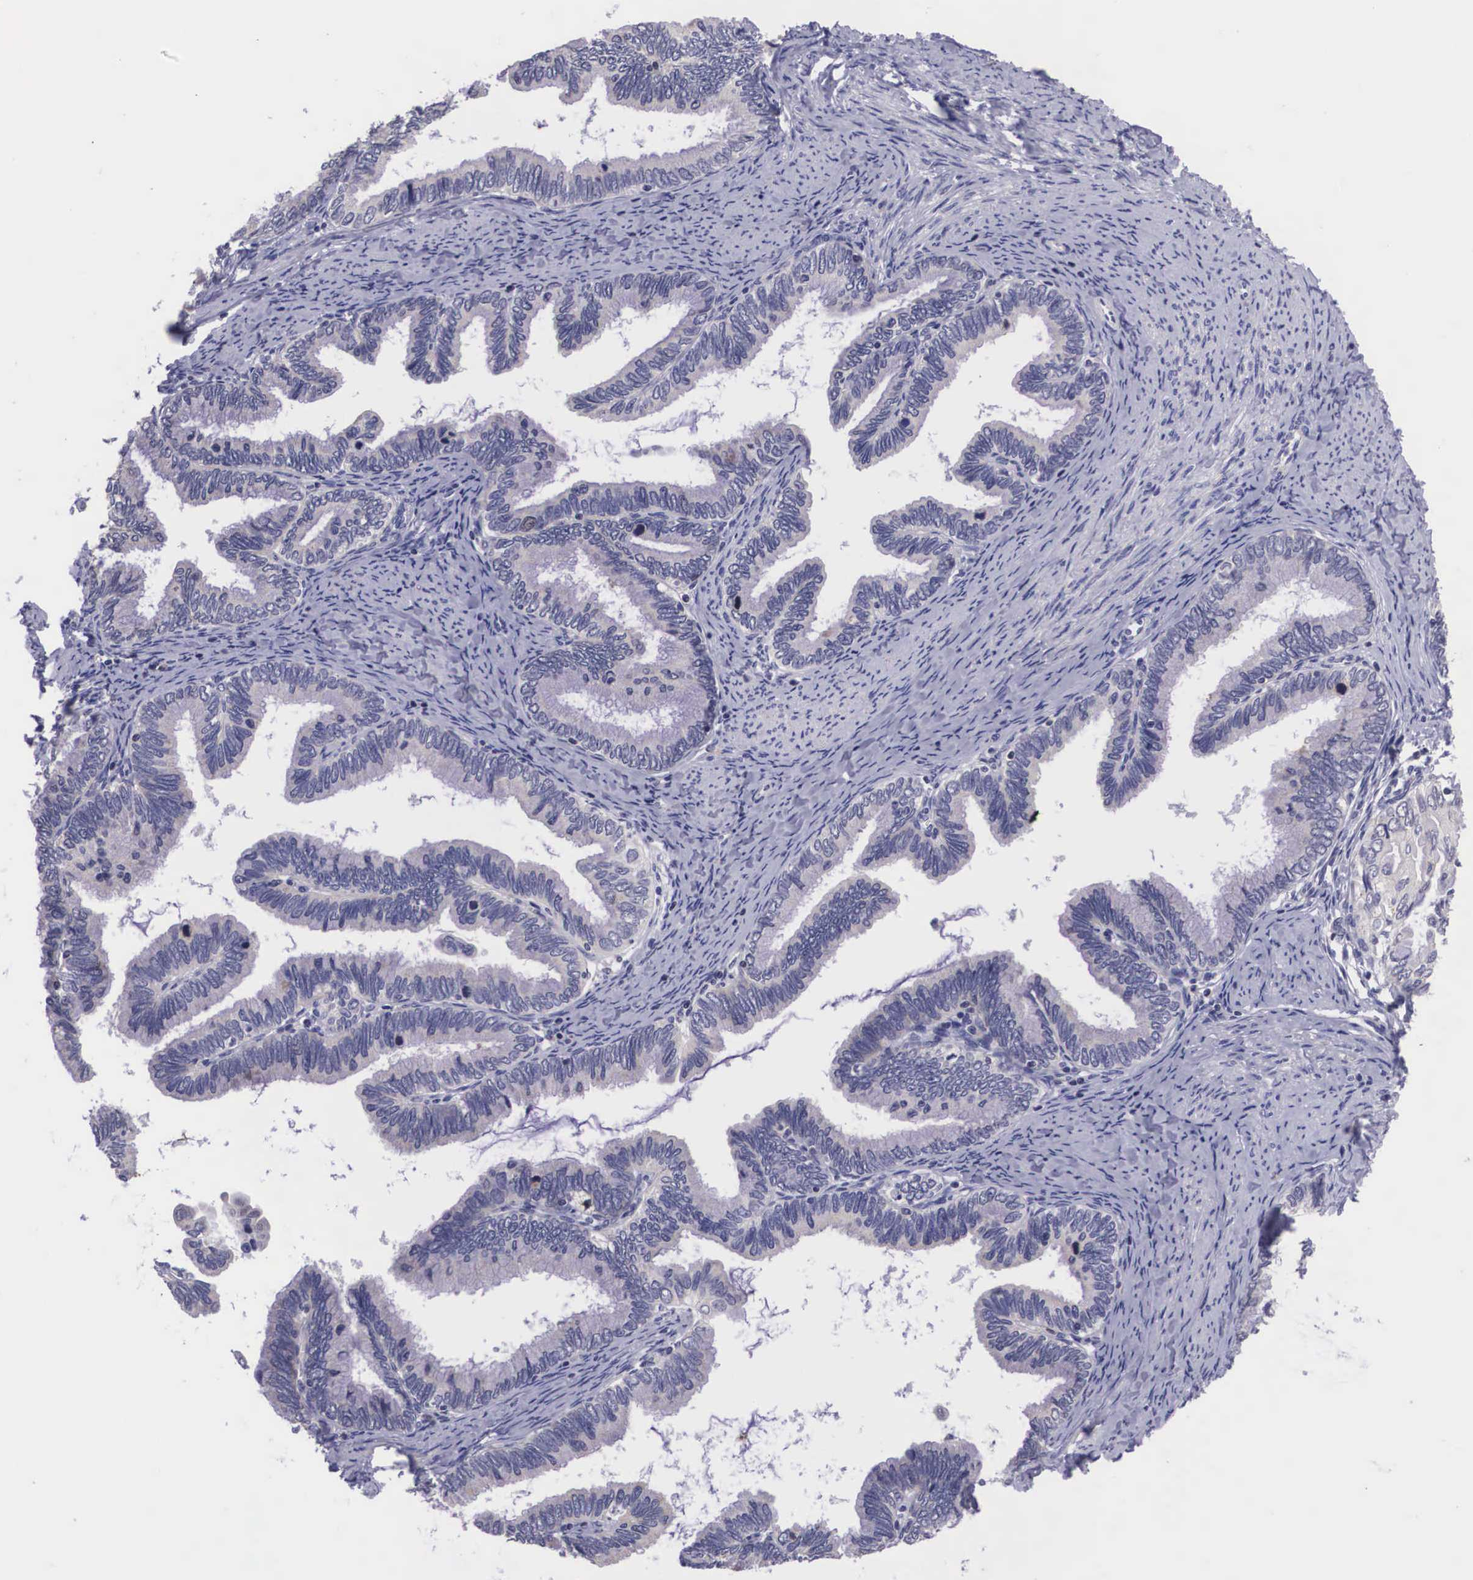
{"staining": {"intensity": "negative", "quantity": "none", "location": "none"}, "tissue": "cervical cancer", "cell_type": "Tumor cells", "image_type": "cancer", "snomed": [{"axis": "morphology", "description": "Adenocarcinoma, NOS"}, {"axis": "topography", "description": "Cervix"}], "caption": "The histopathology image displays no significant staining in tumor cells of cervical cancer.", "gene": "ARG2", "patient": {"sex": "female", "age": 49}}